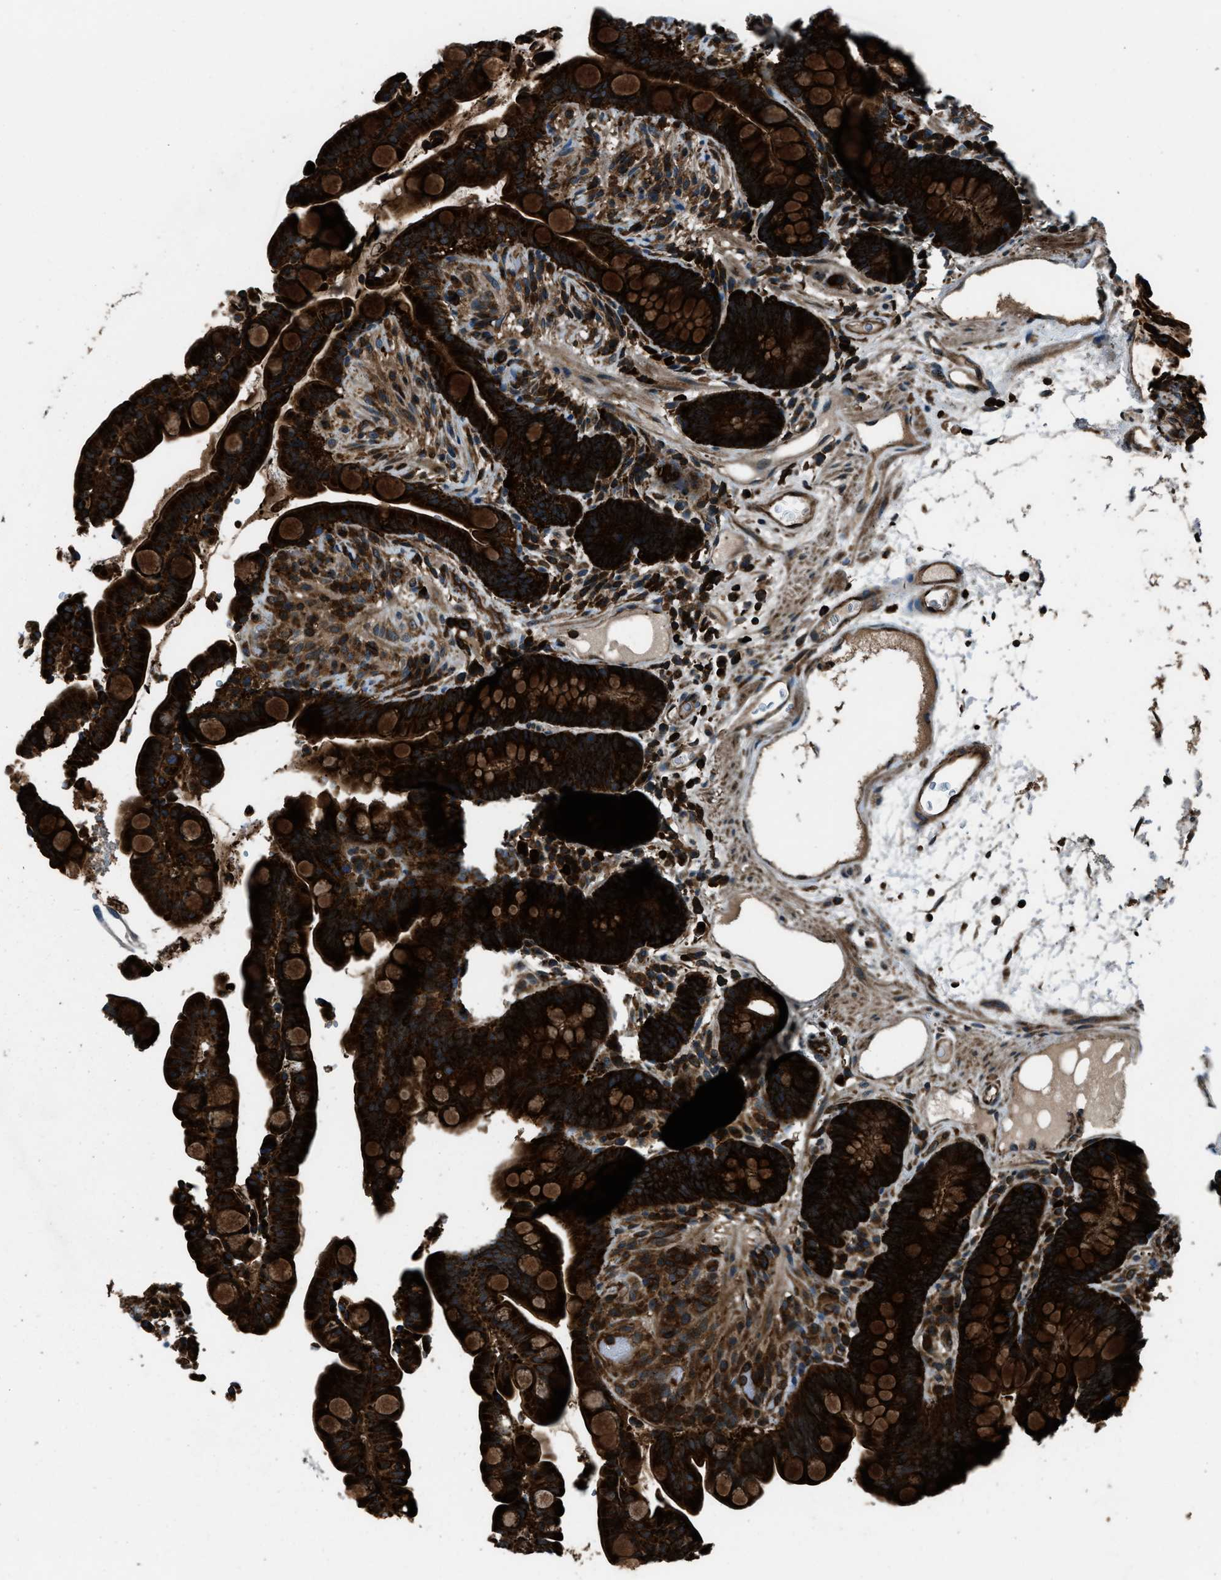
{"staining": {"intensity": "strong", "quantity": ">75%", "location": "cytoplasmic/membranous"}, "tissue": "colon", "cell_type": "Endothelial cells", "image_type": "normal", "snomed": [{"axis": "morphology", "description": "Normal tissue, NOS"}, {"axis": "topography", "description": "Colon"}], "caption": "Endothelial cells exhibit strong cytoplasmic/membranous staining in approximately >75% of cells in unremarkable colon.", "gene": "SNX30", "patient": {"sex": "male", "age": 73}}